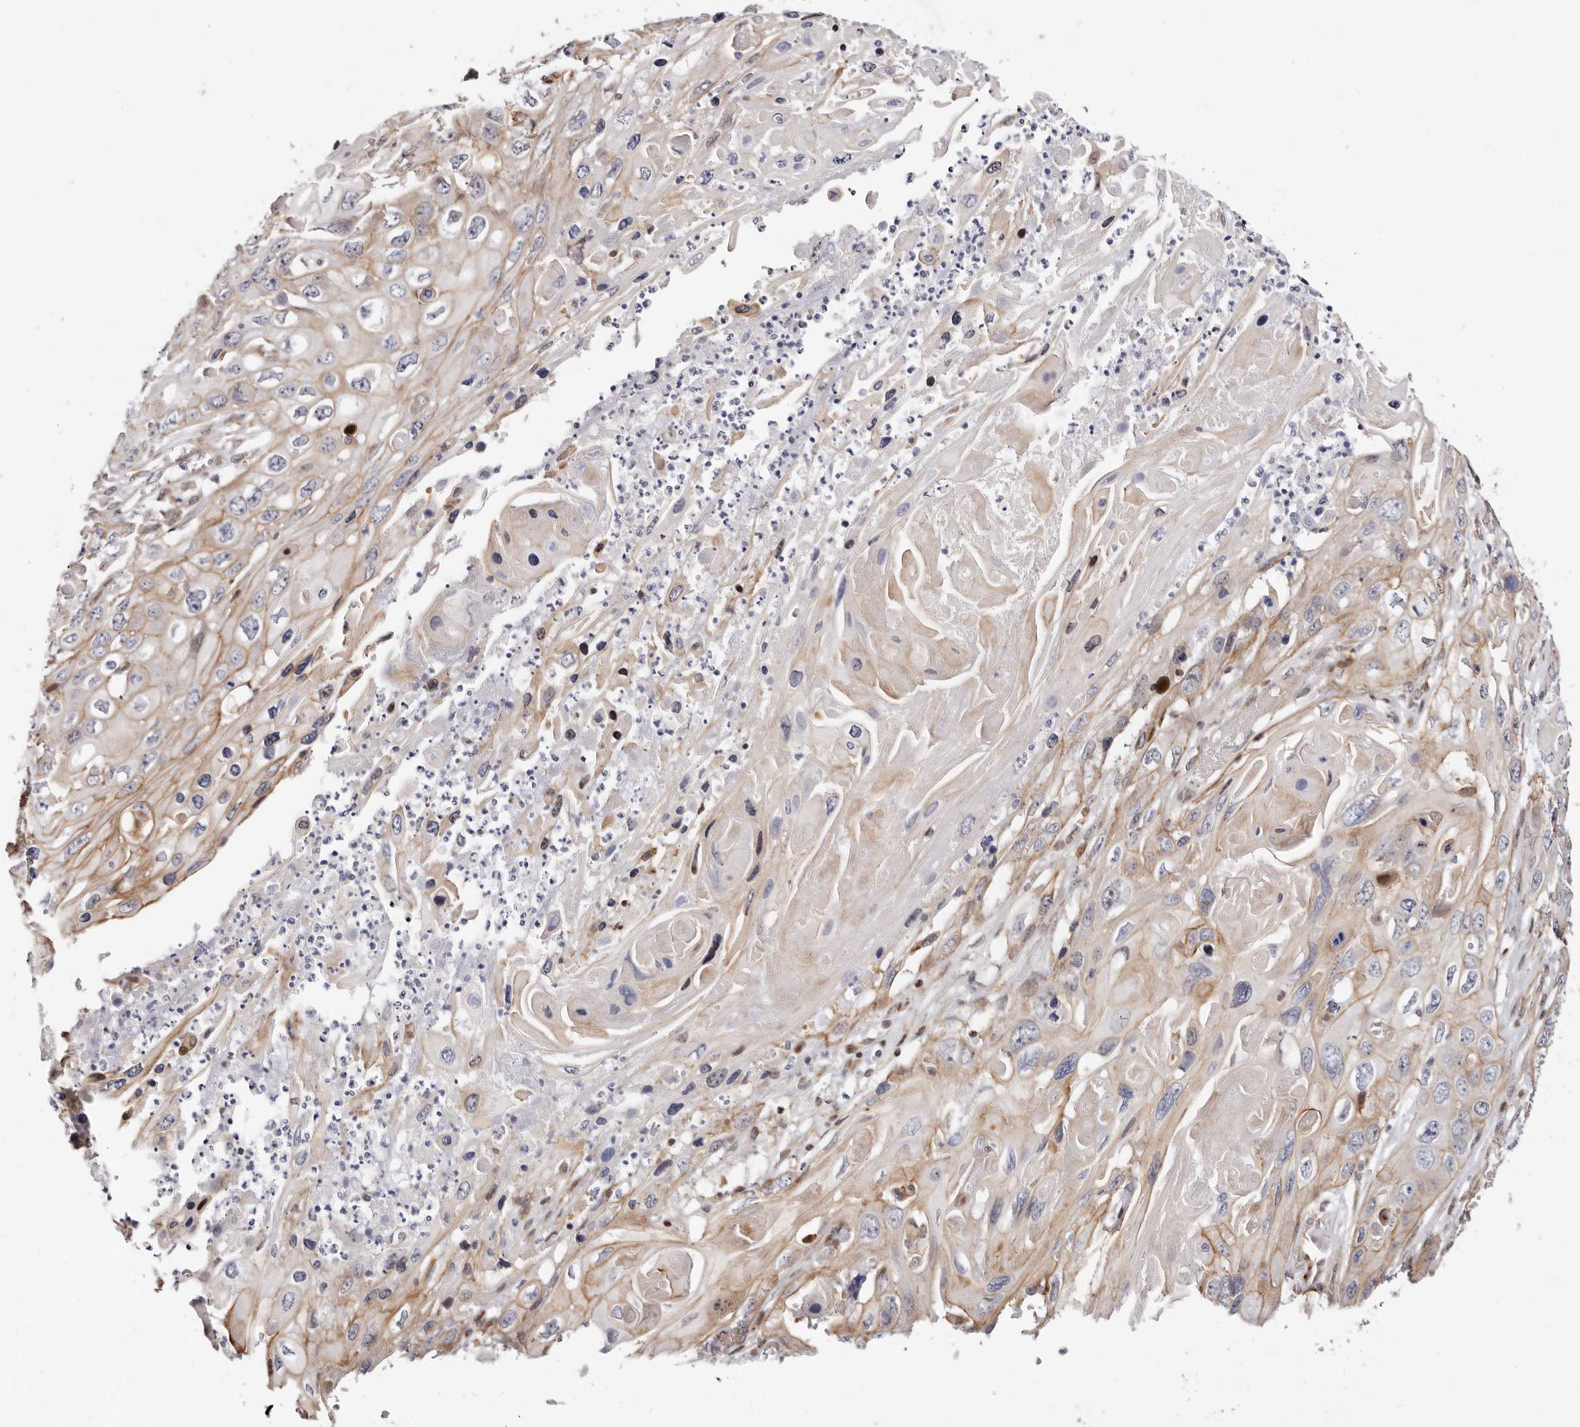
{"staining": {"intensity": "weak", "quantity": ">75%", "location": "cytoplasmic/membranous"}, "tissue": "skin cancer", "cell_type": "Tumor cells", "image_type": "cancer", "snomed": [{"axis": "morphology", "description": "Squamous cell carcinoma, NOS"}, {"axis": "topography", "description": "Skin"}], "caption": "Immunohistochemical staining of human skin squamous cell carcinoma exhibits low levels of weak cytoplasmic/membranous protein positivity in approximately >75% of tumor cells. Ihc stains the protein in brown and the nuclei are stained blue.", "gene": "EPHX3", "patient": {"sex": "male", "age": 55}}